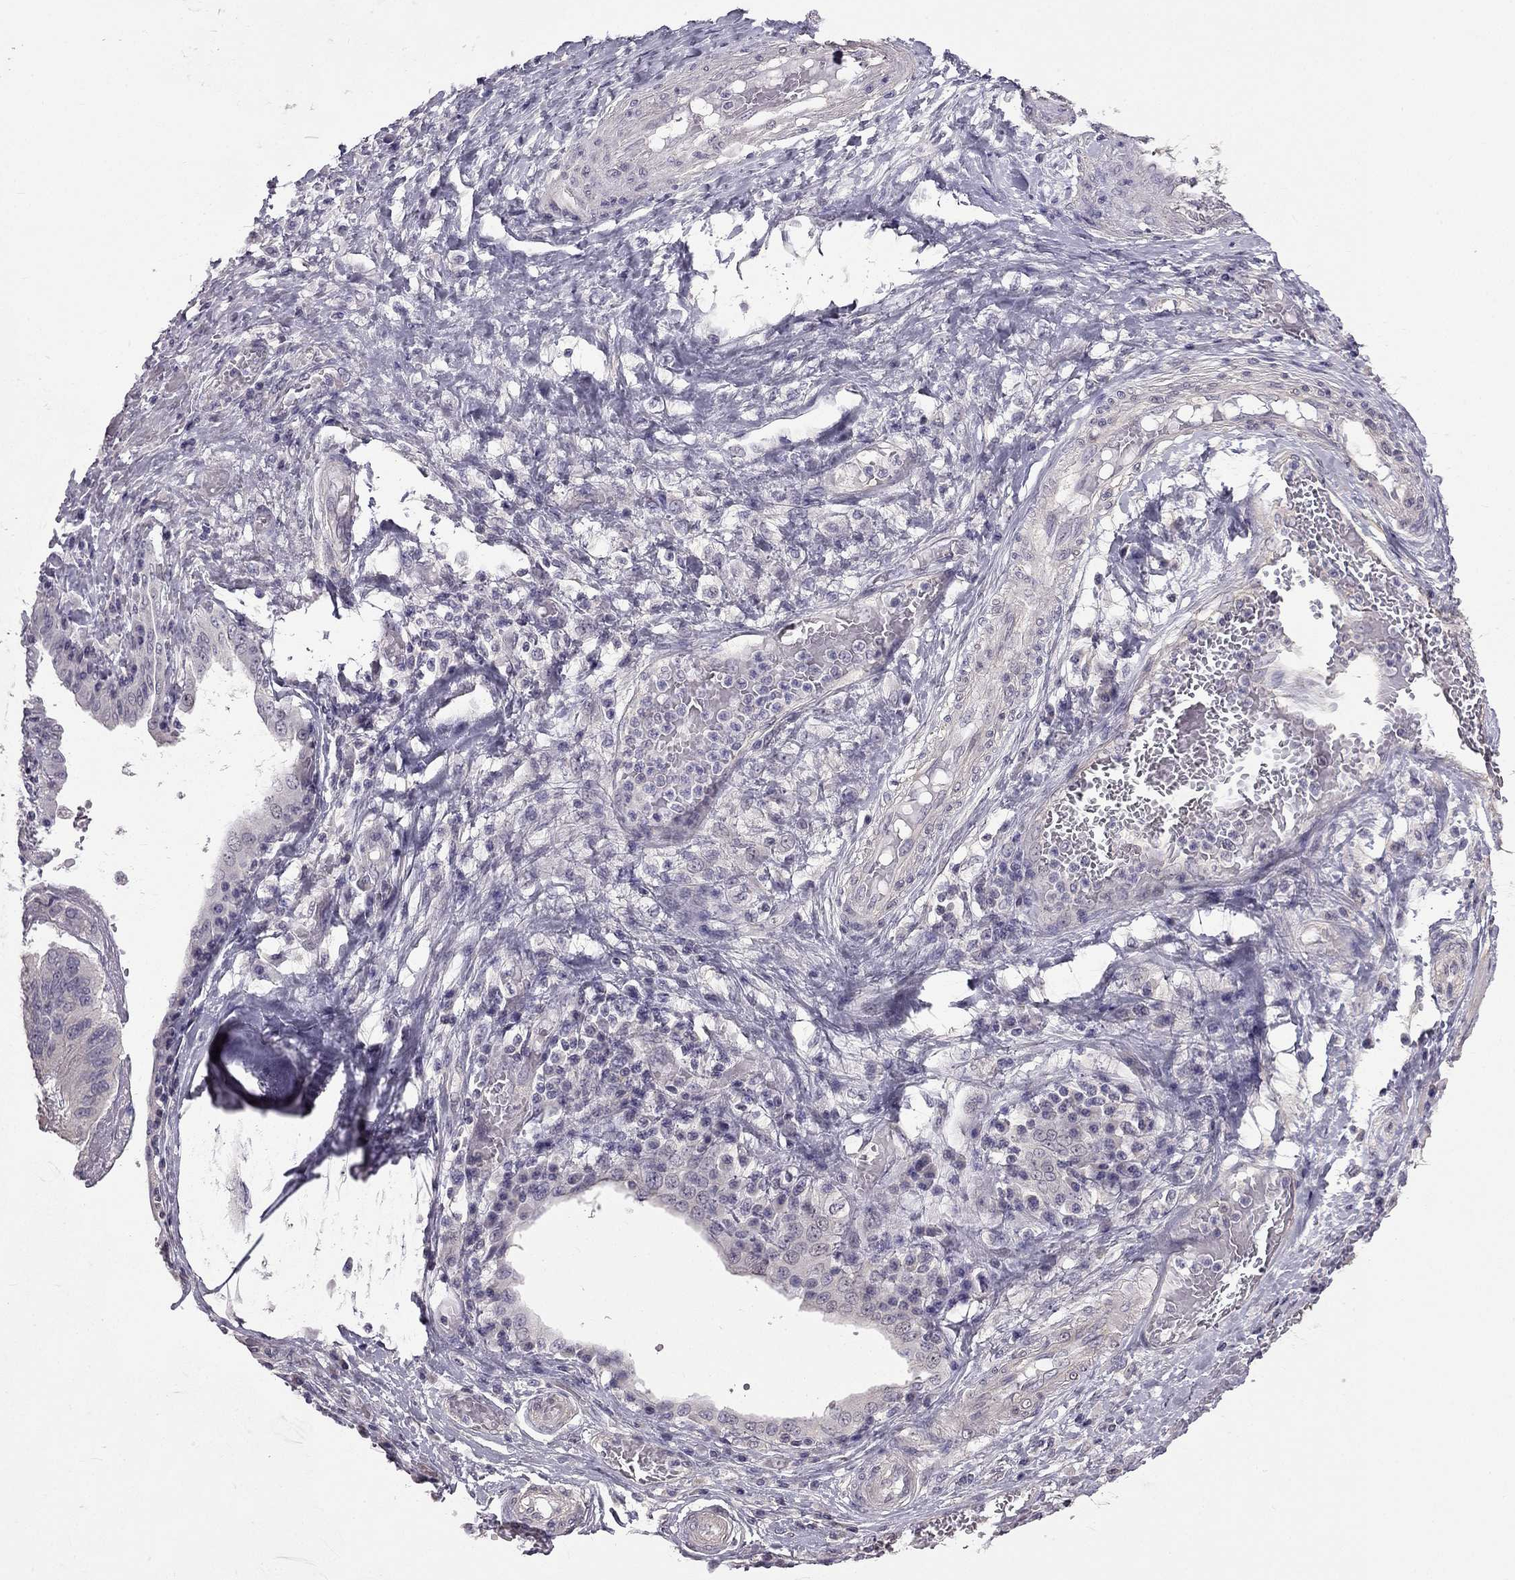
{"staining": {"intensity": "negative", "quantity": "none", "location": "none"}, "tissue": "ovarian cancer", "cell_type": "Tumor cells", "image_type": "cancer", "snomed": [{"axis": "morphology", "description": "Cystadenocarcinoma, serous, NOS"}, {"axis": "topography", "description": "Ovary"}], "caption": "Immunohistochemistry (IHC) micrograph of human ovarian serous cystadenocarcinoma stained for a protein (brown), which exhibits no staining in tumor cells.", "gene": "HSFX1", "patient": {"sex": "female", "age": 79}}